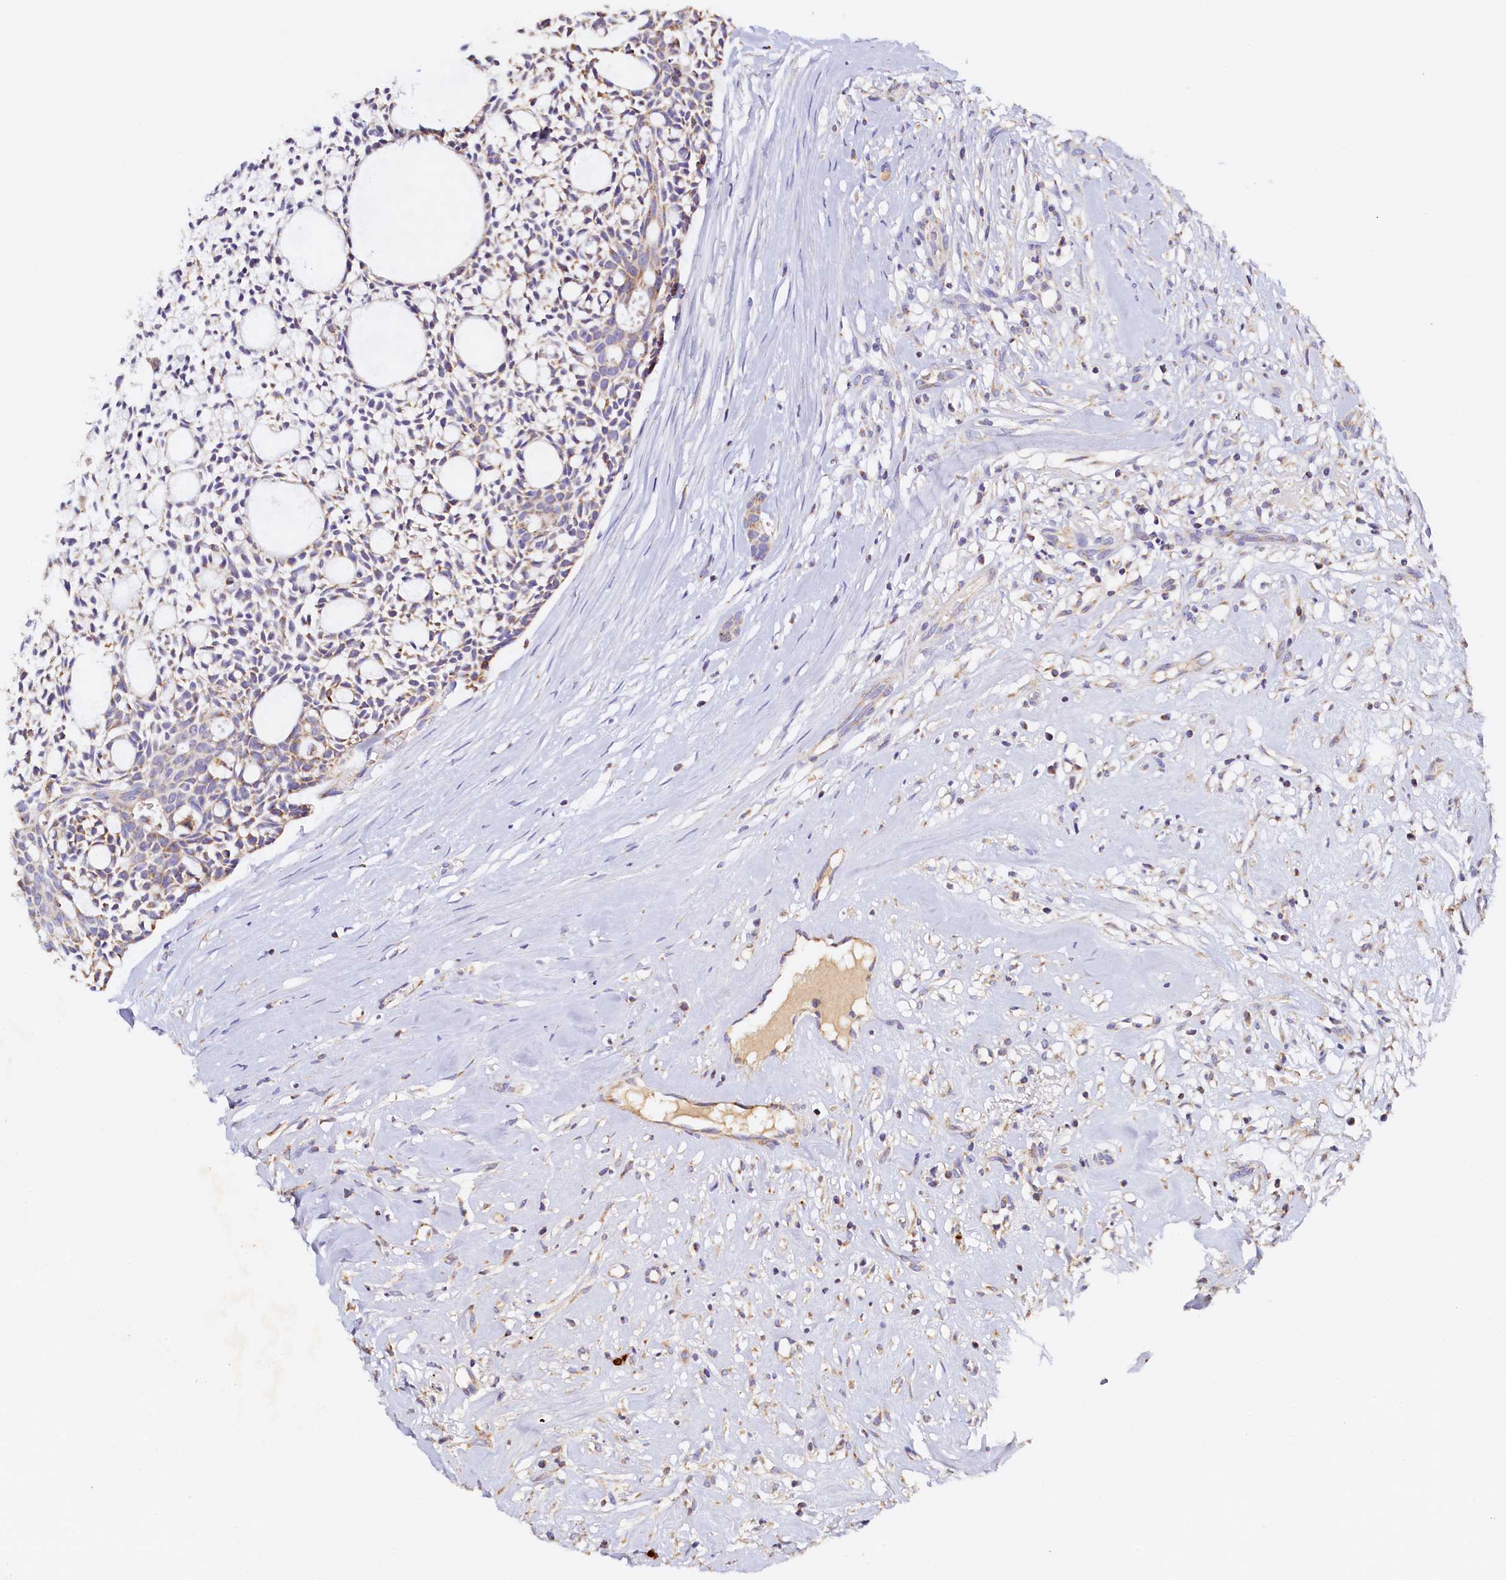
{"staining": {"intensity": "weak", "quantity": "<25%", "location": "cytoplasmic/membranous"}, "tissue": "head and neck cancer", "cell_type": "Tumor cells", "image_type": "cancer", "snomed": [{"axis": "morphology", "description": "Adenocarcinoma, NOS"}, {"axis": "topography", "description": "Subcutis"}, {"axis": "topography", "description": "Head-Neck"}], "caption": "Head and neck cancer (adenocarcinoma) was stained to show a protein in brown. There is no significant staining in tumor cells.", "gene": "POC1A", "patient": {"sex": "female", "age": 73}}